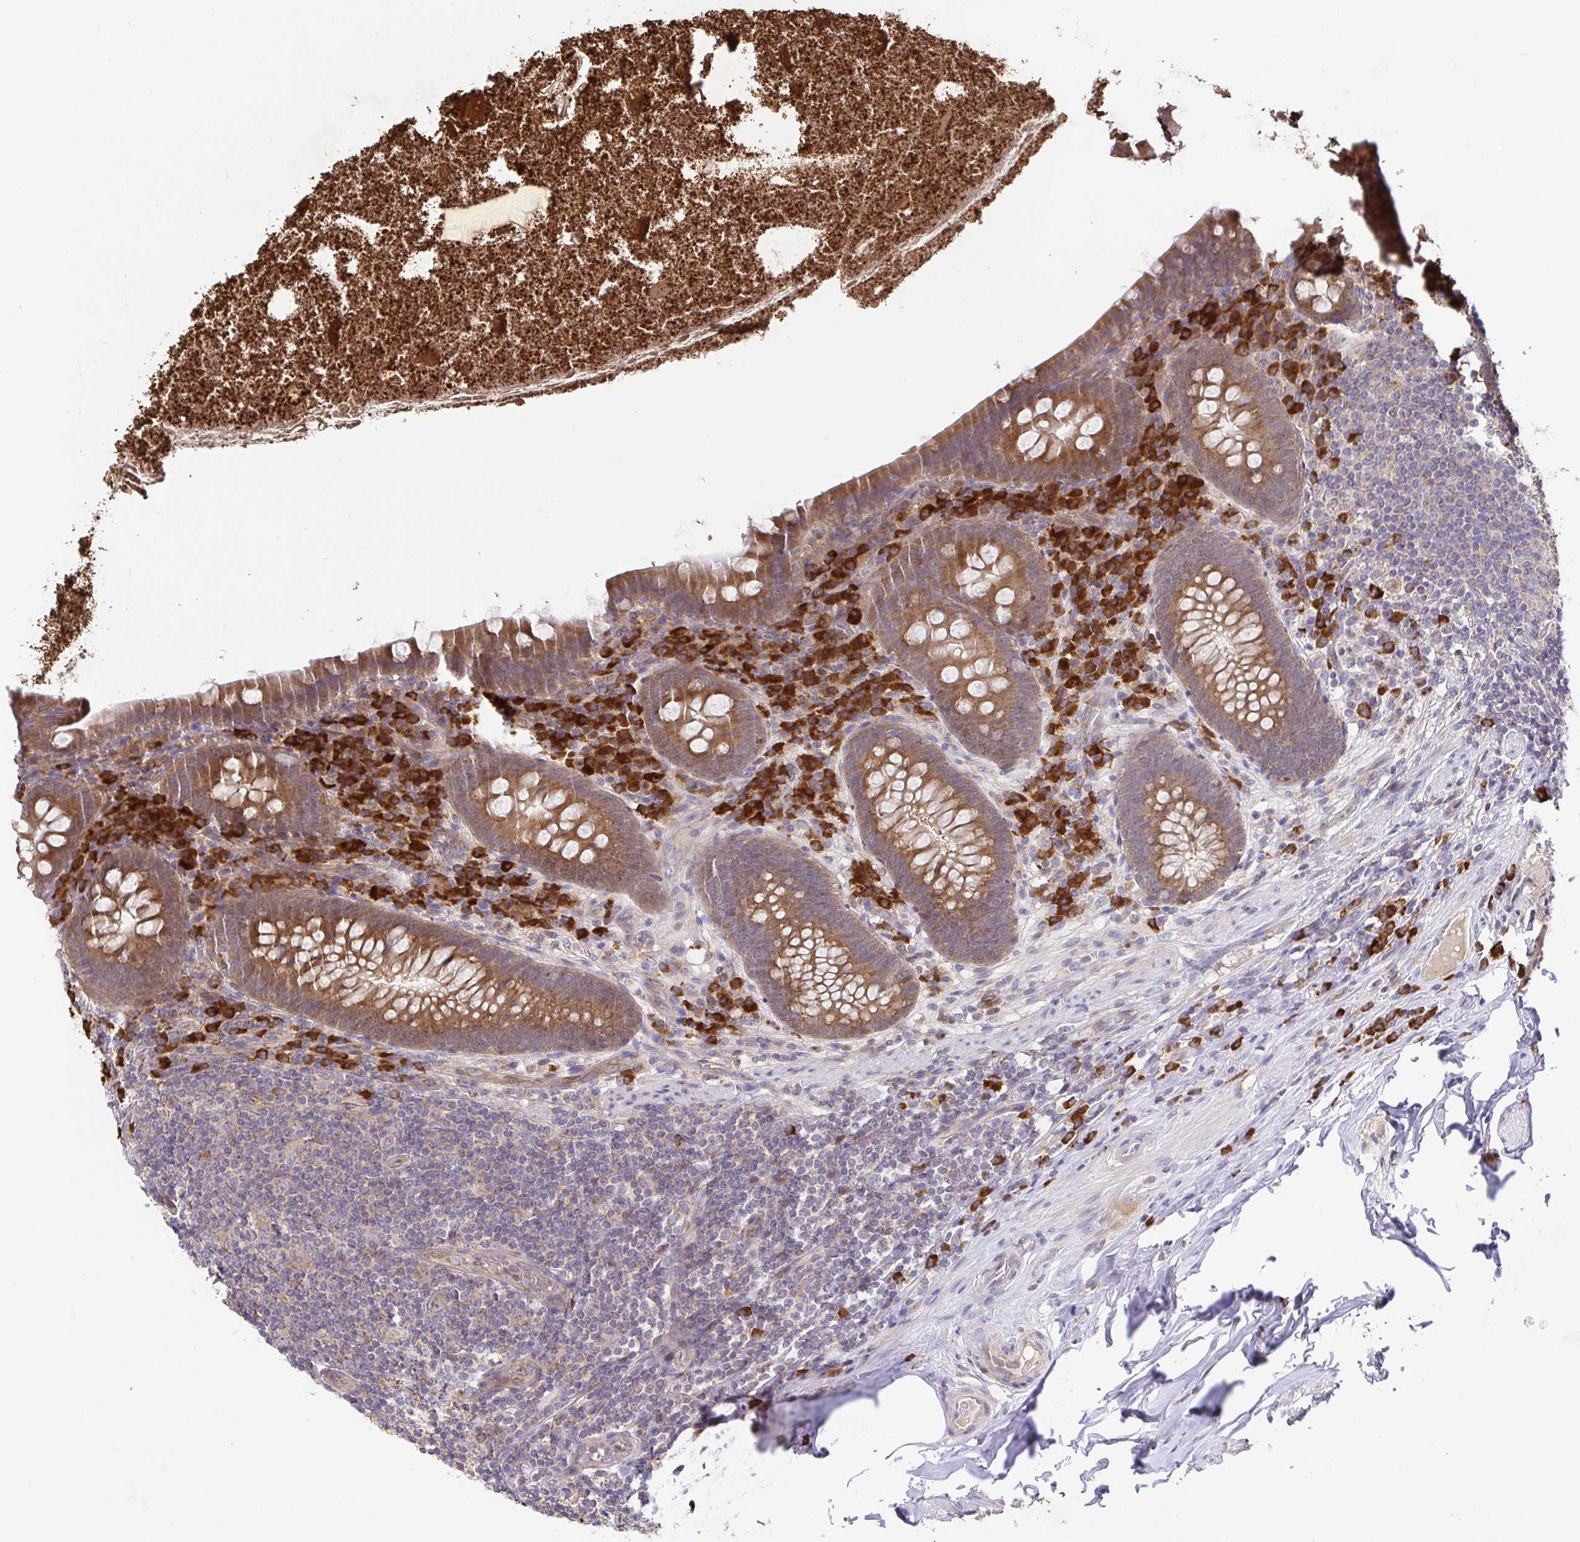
{"staining": {"intensity": "moderate", "quantity": ">75%", "location": "cytoplasmic/membranous"}, "tissue": "appendix", "cell_type": "Glandular cells", "image_type": "normal", "snomed": [{"axis": "morphology", "description": "Normal tissue, NOS"}, {"axis": "topography", "description": "Appendix"}], "caption": "An IHC micrograph of benign tissue is shown. Protein staining in brown shows moderate cytoplasmic/membranous positivity in appendix within glandular cells. Nuclei are stained in blue.", "gene": "ELP1", "patient": {"sex": "male", "age": 71}}